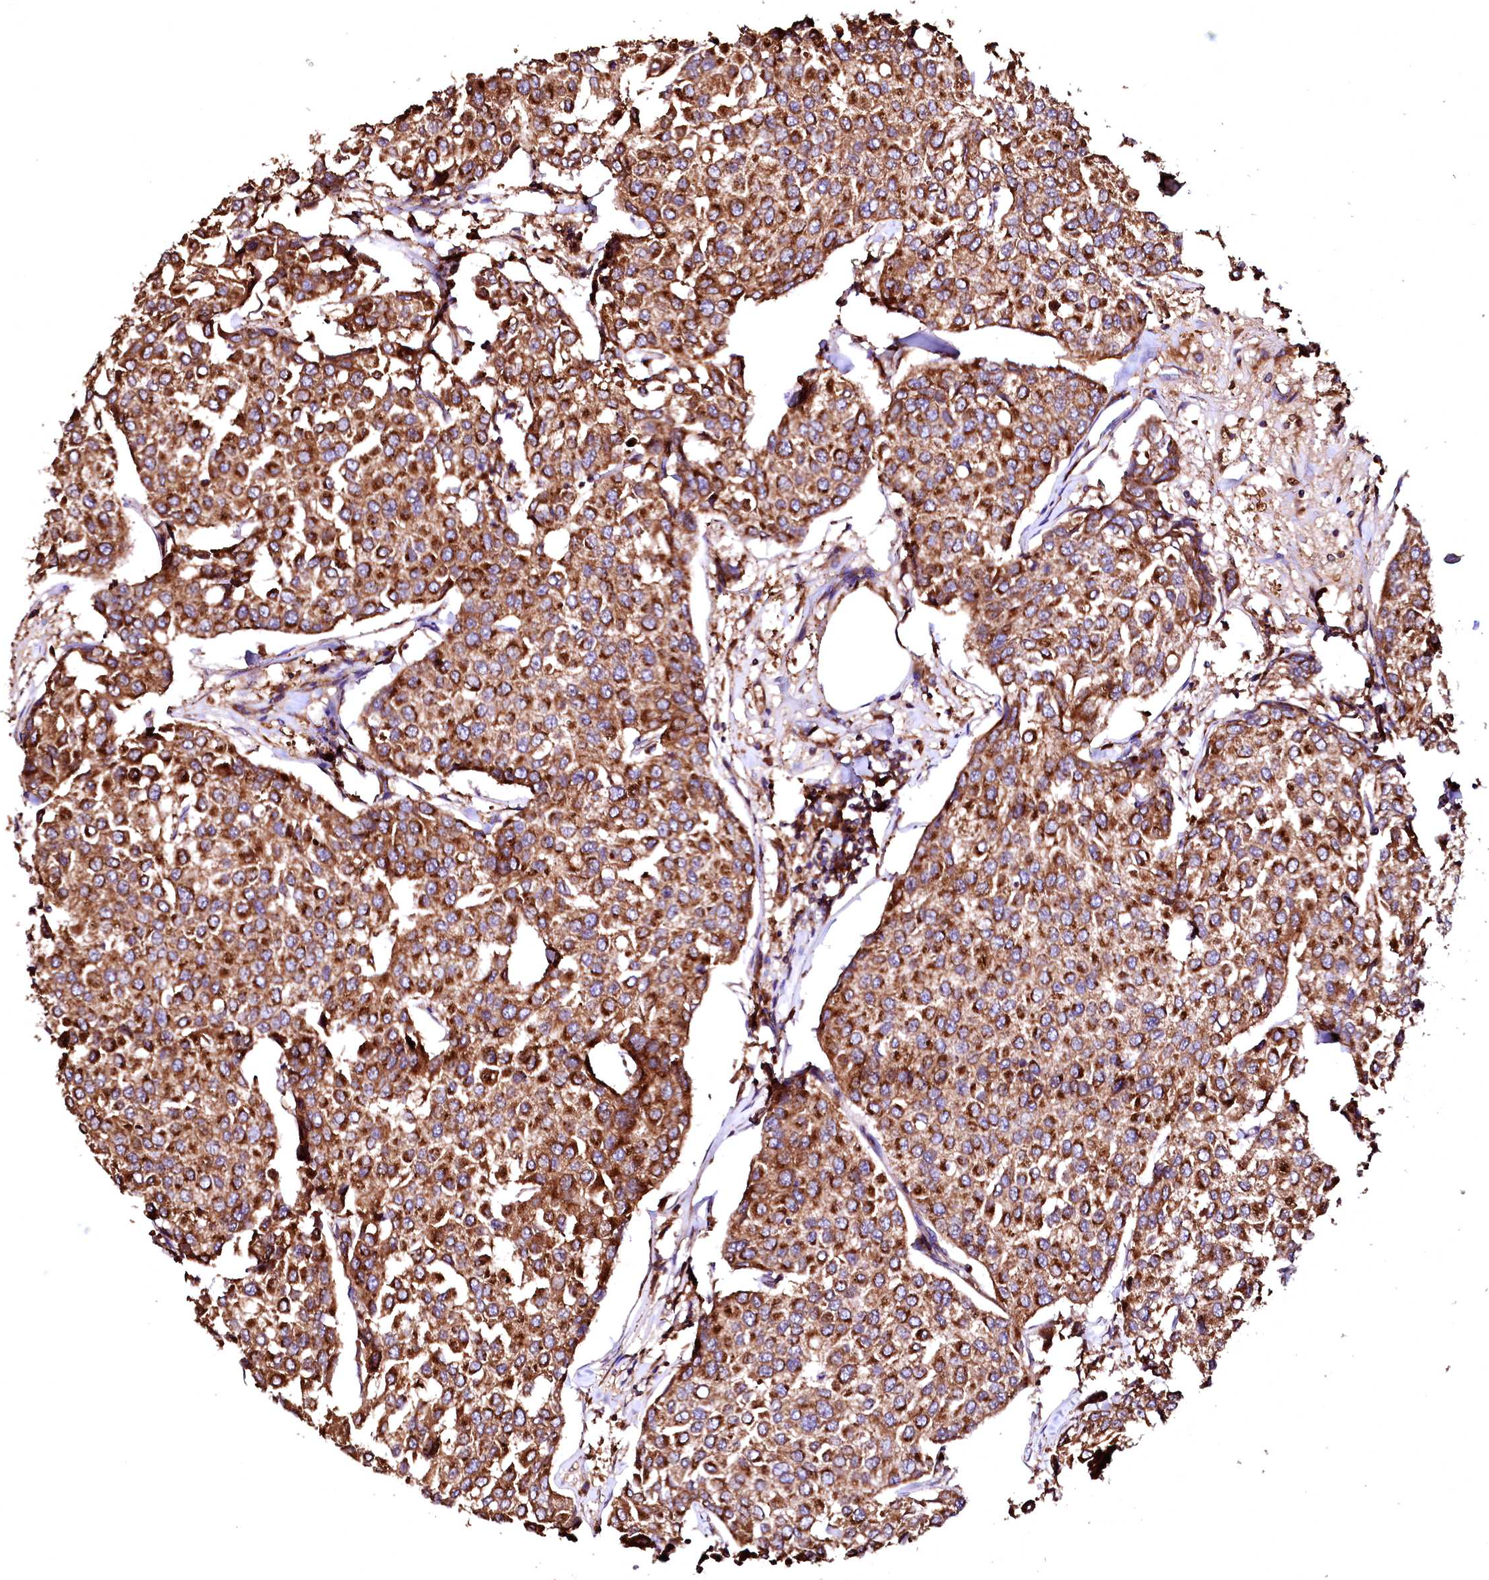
{"staining": {"intensity": "strong", "quantity": ">75%", "location": "cytoplasmic/membranous"}, "tissue": "breast cancer", "cell_type": "Tumor cells", "image_type": "cancer", "snomed": [{"axis": "morphology", "description": "Duct carcinoma"}, {"axis": "topography", "description": "Breast"}], "caption": "Breast cancer stained with DAB (3,3'-diaminobenzidine) immunohistochemistry exhibits high levels of strong cytoplasmic/membranous expression in about >75% of tumor cells.", "gene": "ST3GAL1", "patient": {"sex": "female", "age": 55}}